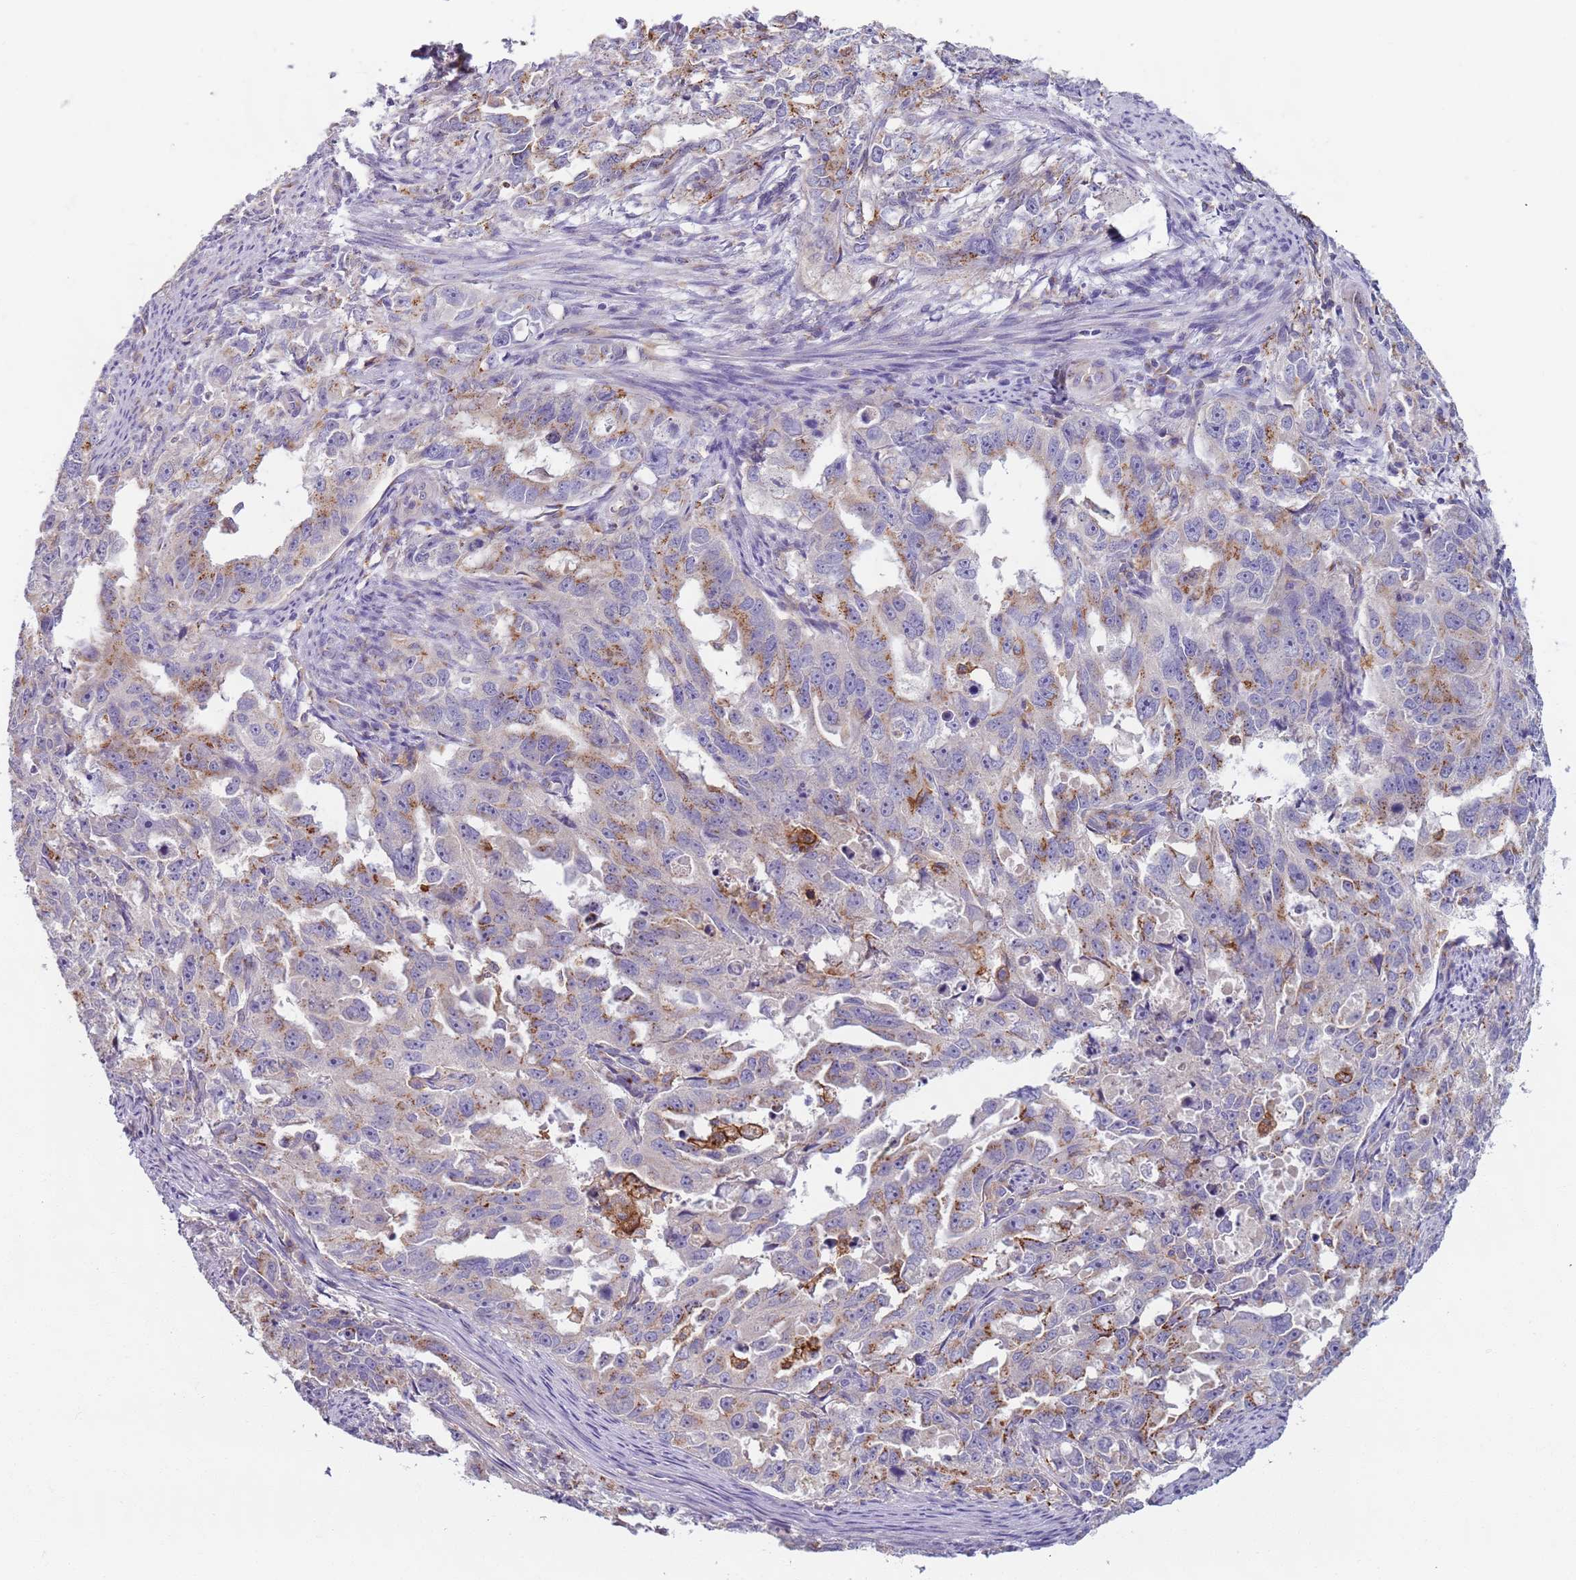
{"staining": {"intensity": "moderate", "quantity": "<25%", "location": "cytoplasmic/membranous"}, "tissue": "endometrial cancer", "cell_type": "Tumor cells", "image_type": "cancer", "snomed": [{"axis": "morphology", "description": "Adenocarcinoma, NOS"}, {"axis": "topography", "description": "Endometrium"}], "caption": "The immunohistochemical stain shows moderate cytoplasmic/membranous positivity in tumor cells of endometrial adenocarcinoma tissue.", "gene": "AKTIP", "patient": {"sex": "female", "age": 65}}